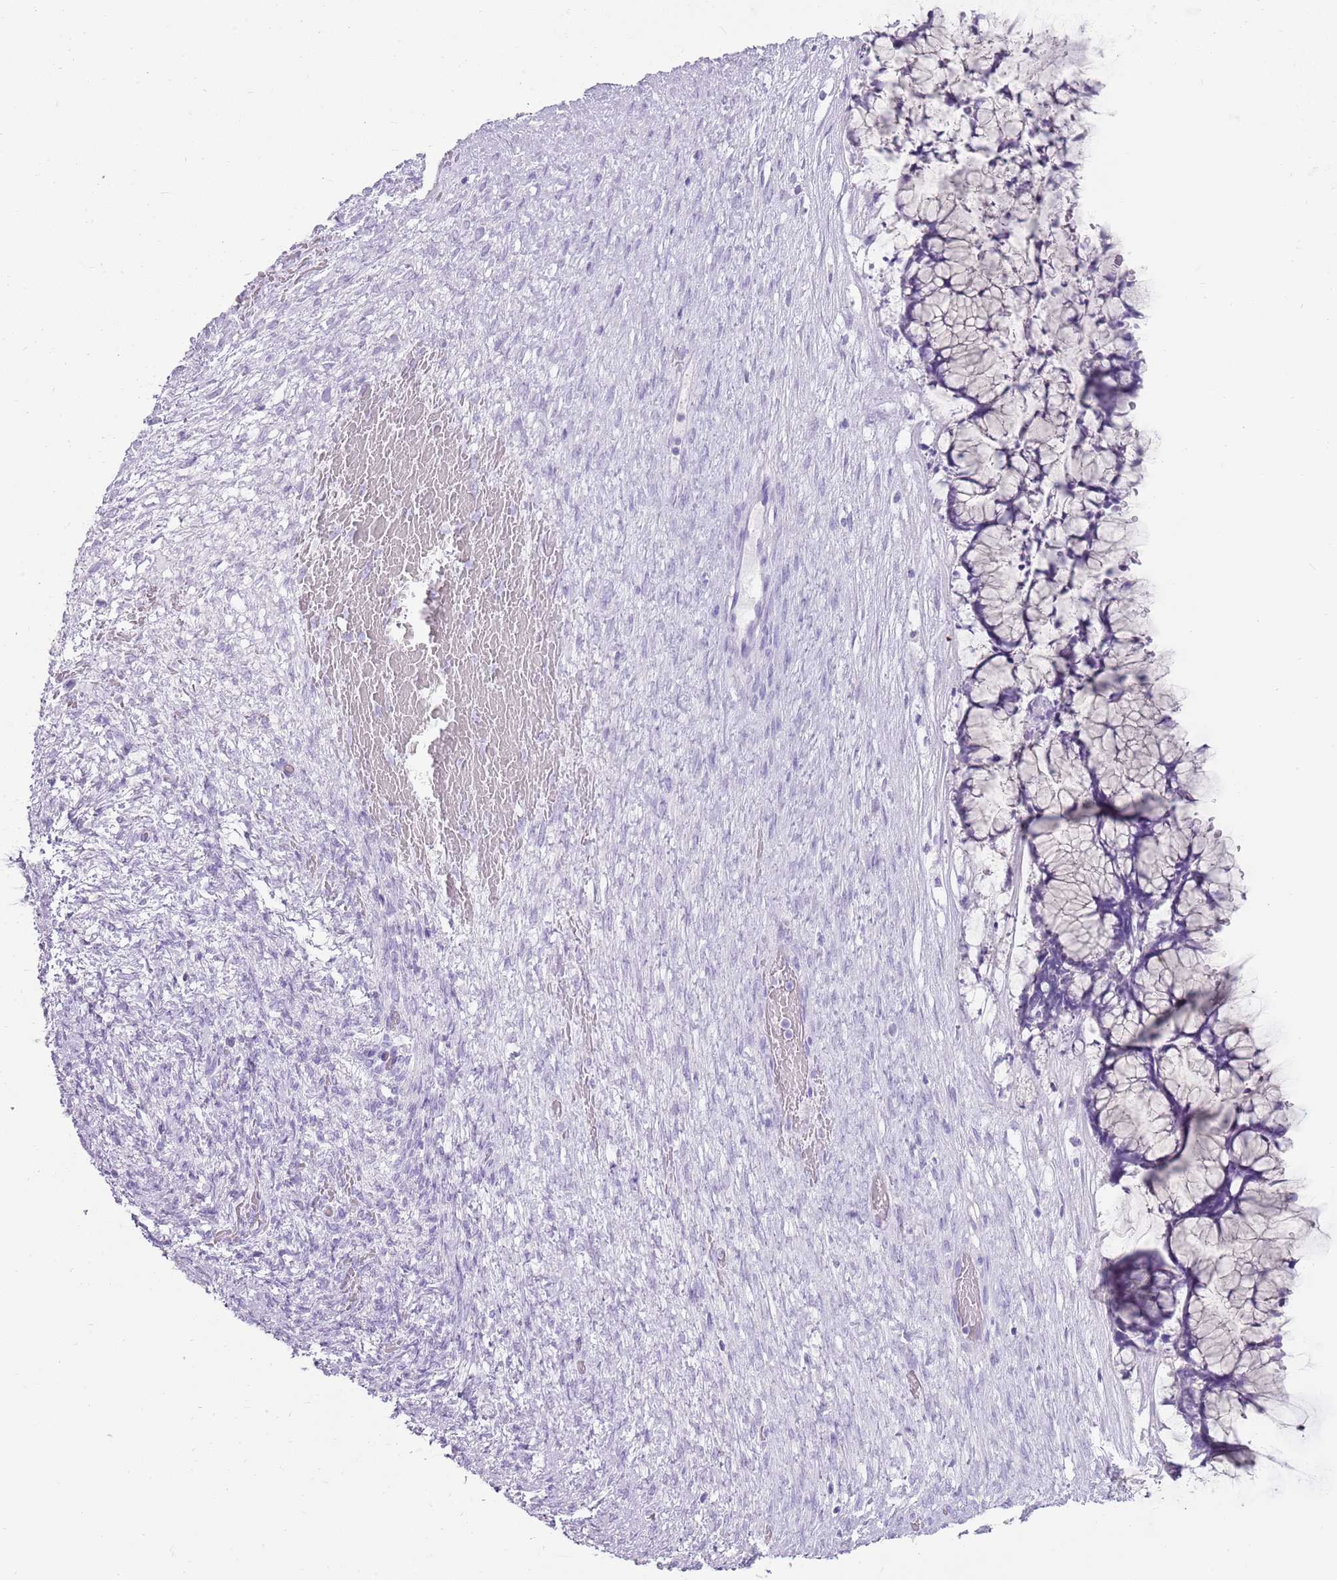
{"staining": {"intensity": "negative", "quantity": "none", "location": "none"}, "tissue": "ovarian cancer", "cell_type": "Tumor cells", "image_type": "cancer", "snomed": [{"axis": "morphology", "description": "Cystadenocarcinoma, mucinous, NOS"}, {"axis": "topography", "description": "Ovary"}], "caption": "Immunohistochemical staining of ovarian mucinous cystadenocarcinoma demonstrates no significant expression in tumor cells.", "gene": "NBPF3", "patient": {"sex": "female", "age": 42}}